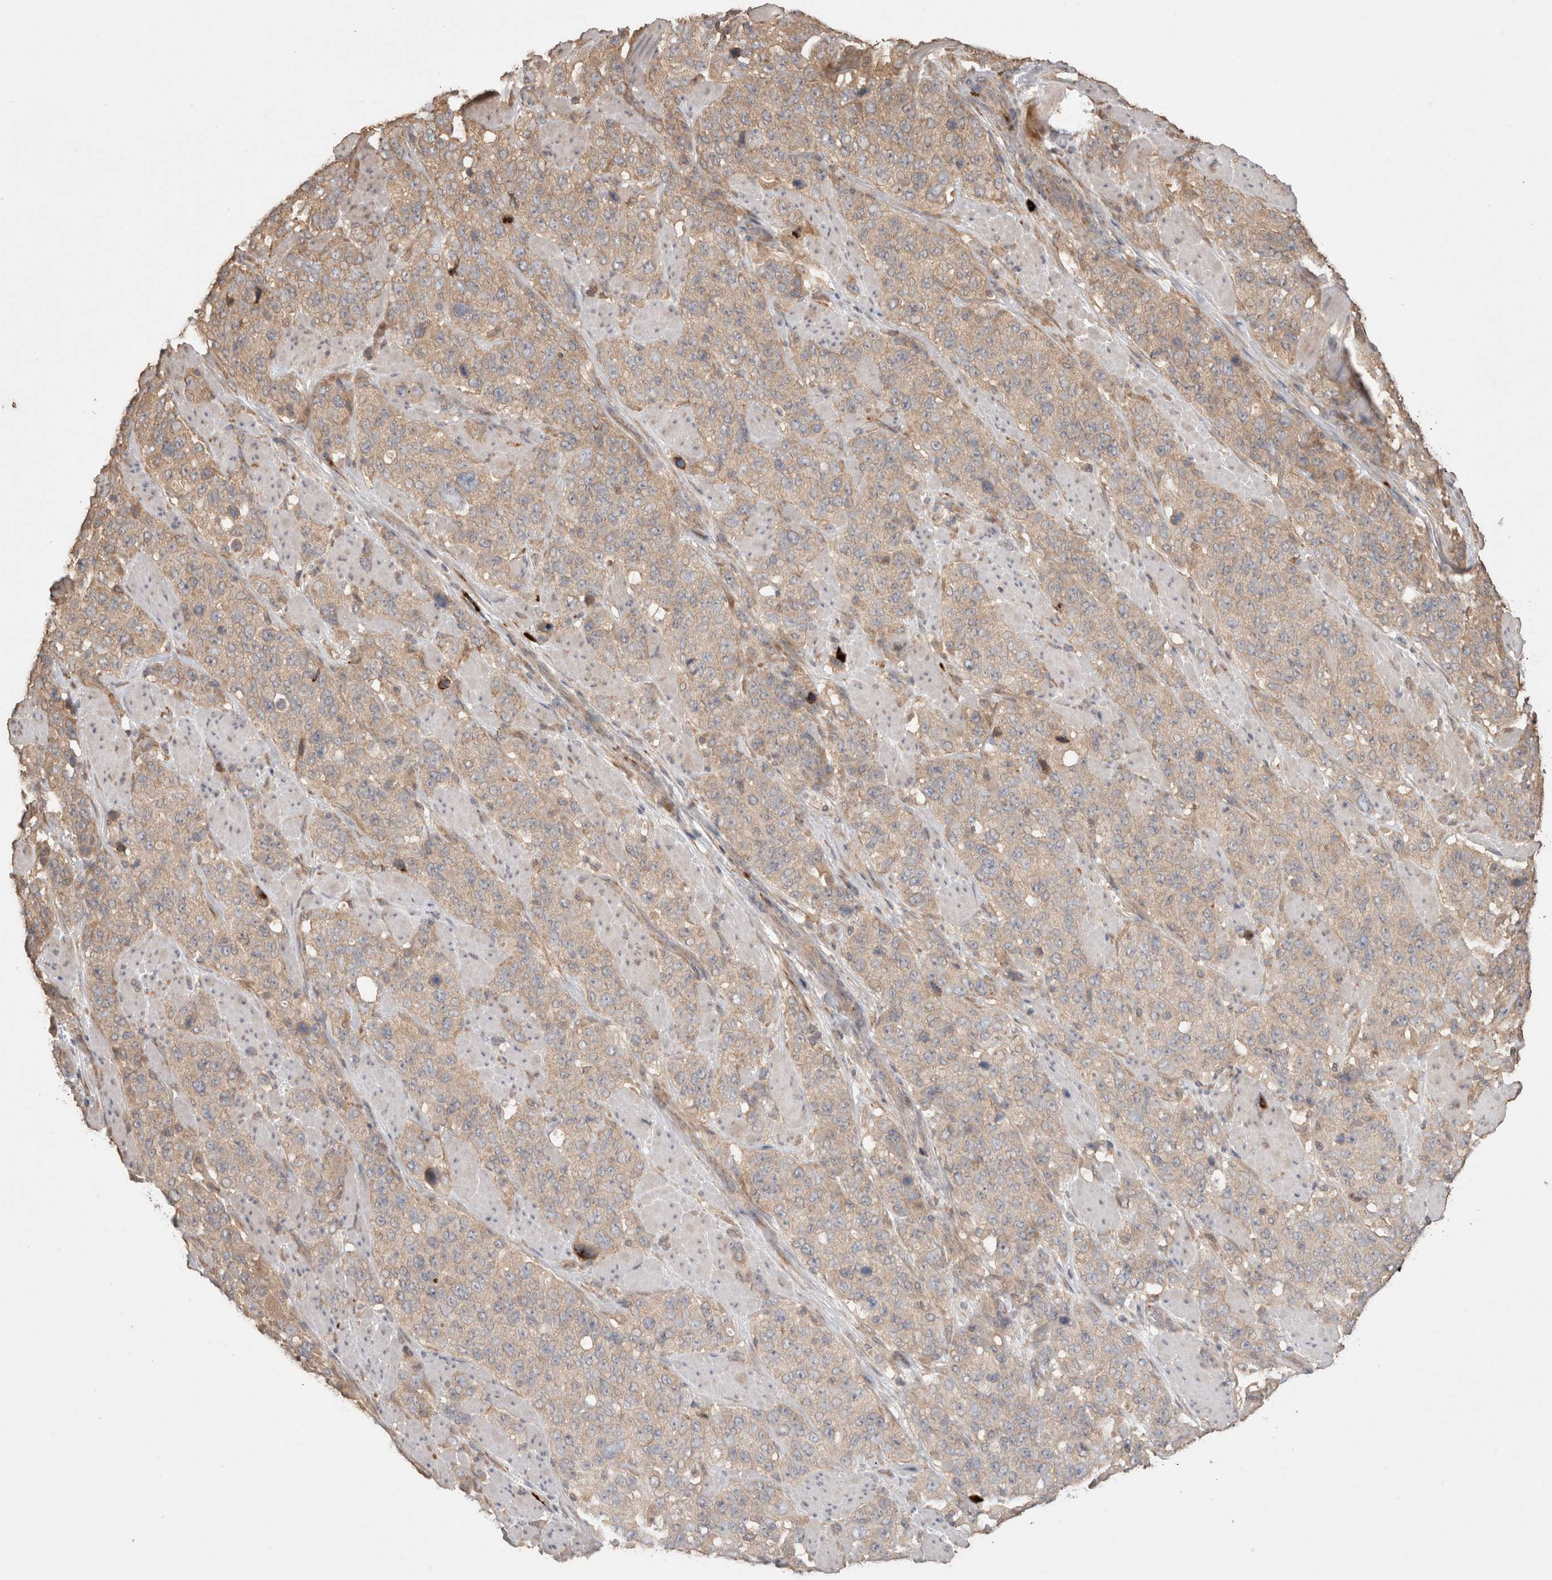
{"staining": {"intensity": "weak", "quantity": "25%-75%", "location": "cytoplasmic/membranous"}, "tissue": "stomach cancer", "cell_type": "Tumor cells", "image_type": "cancer", "snomed": [{"axis": "morphology", "description": "Adenocarcinoma, NOS"}, {"axis": "topography", "description": "Stomach"}], "caption": "Immunohistochemical staining of adenocarcinoma (stomach) displays weak cytoplasmic/membranous protein positivity in approximately 25%-75% of tumor cells.", "gene": "HROB", "patient": {"sex": "male", "age": 48}}